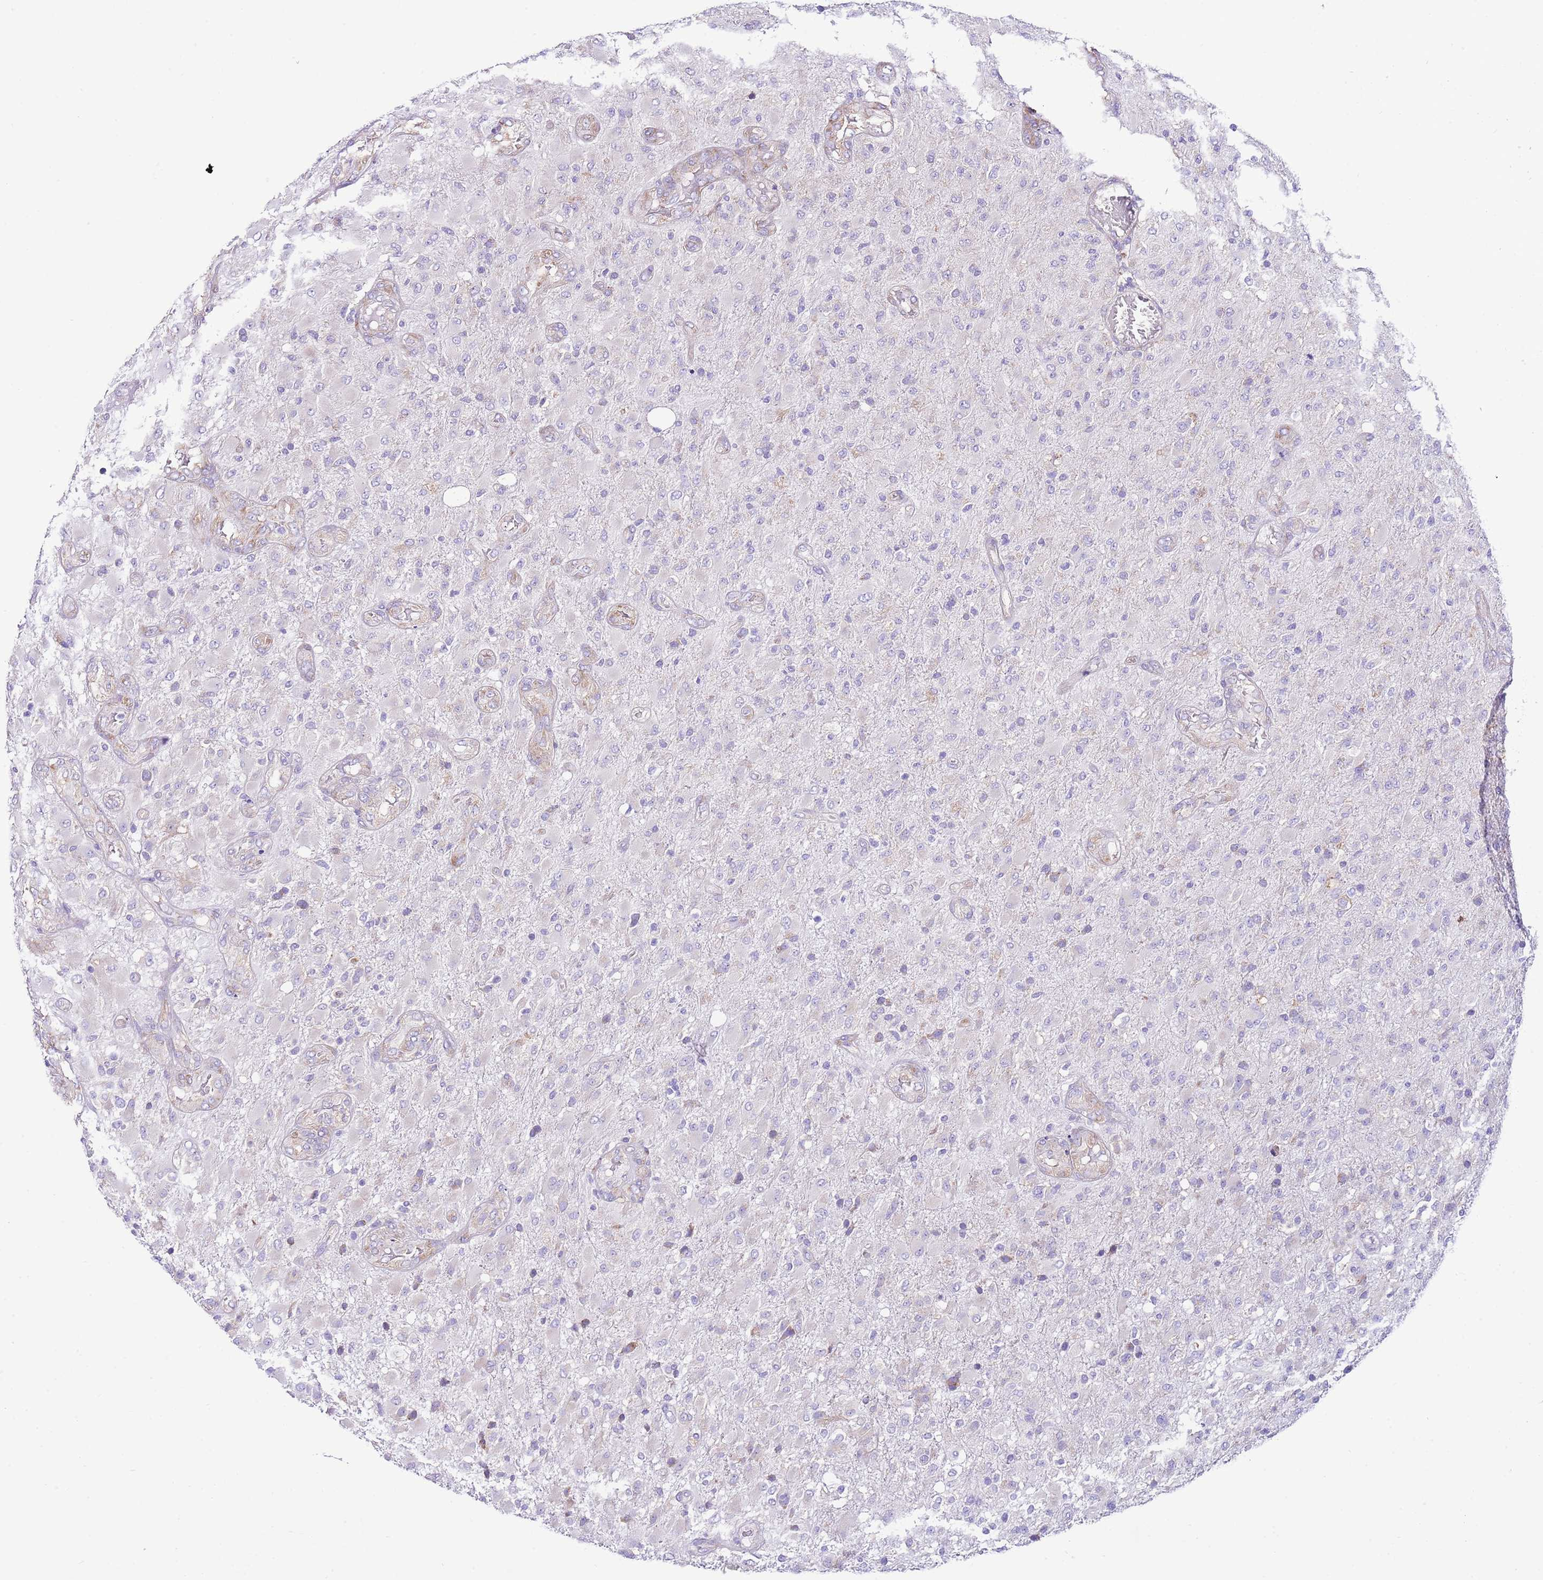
{"staining": {"intensity": "negative", "quantity": "none", "location": "none"}, "tissue": "glioma", "cell_type": "Tumor cells", "image_type": "cancer", "snomed": [{"axis": "morphology", "description": "Glioma, malignant, Low grade"}, {"axis": "topography", "description": "Brain"}], "caption": "A photomicrograph of malignant glioma (low-grade) stained for a protein demonstrates no brown staining in tumor cells.", "gene": "RPS10", "patient": {"sex": "male", "age": 65}}